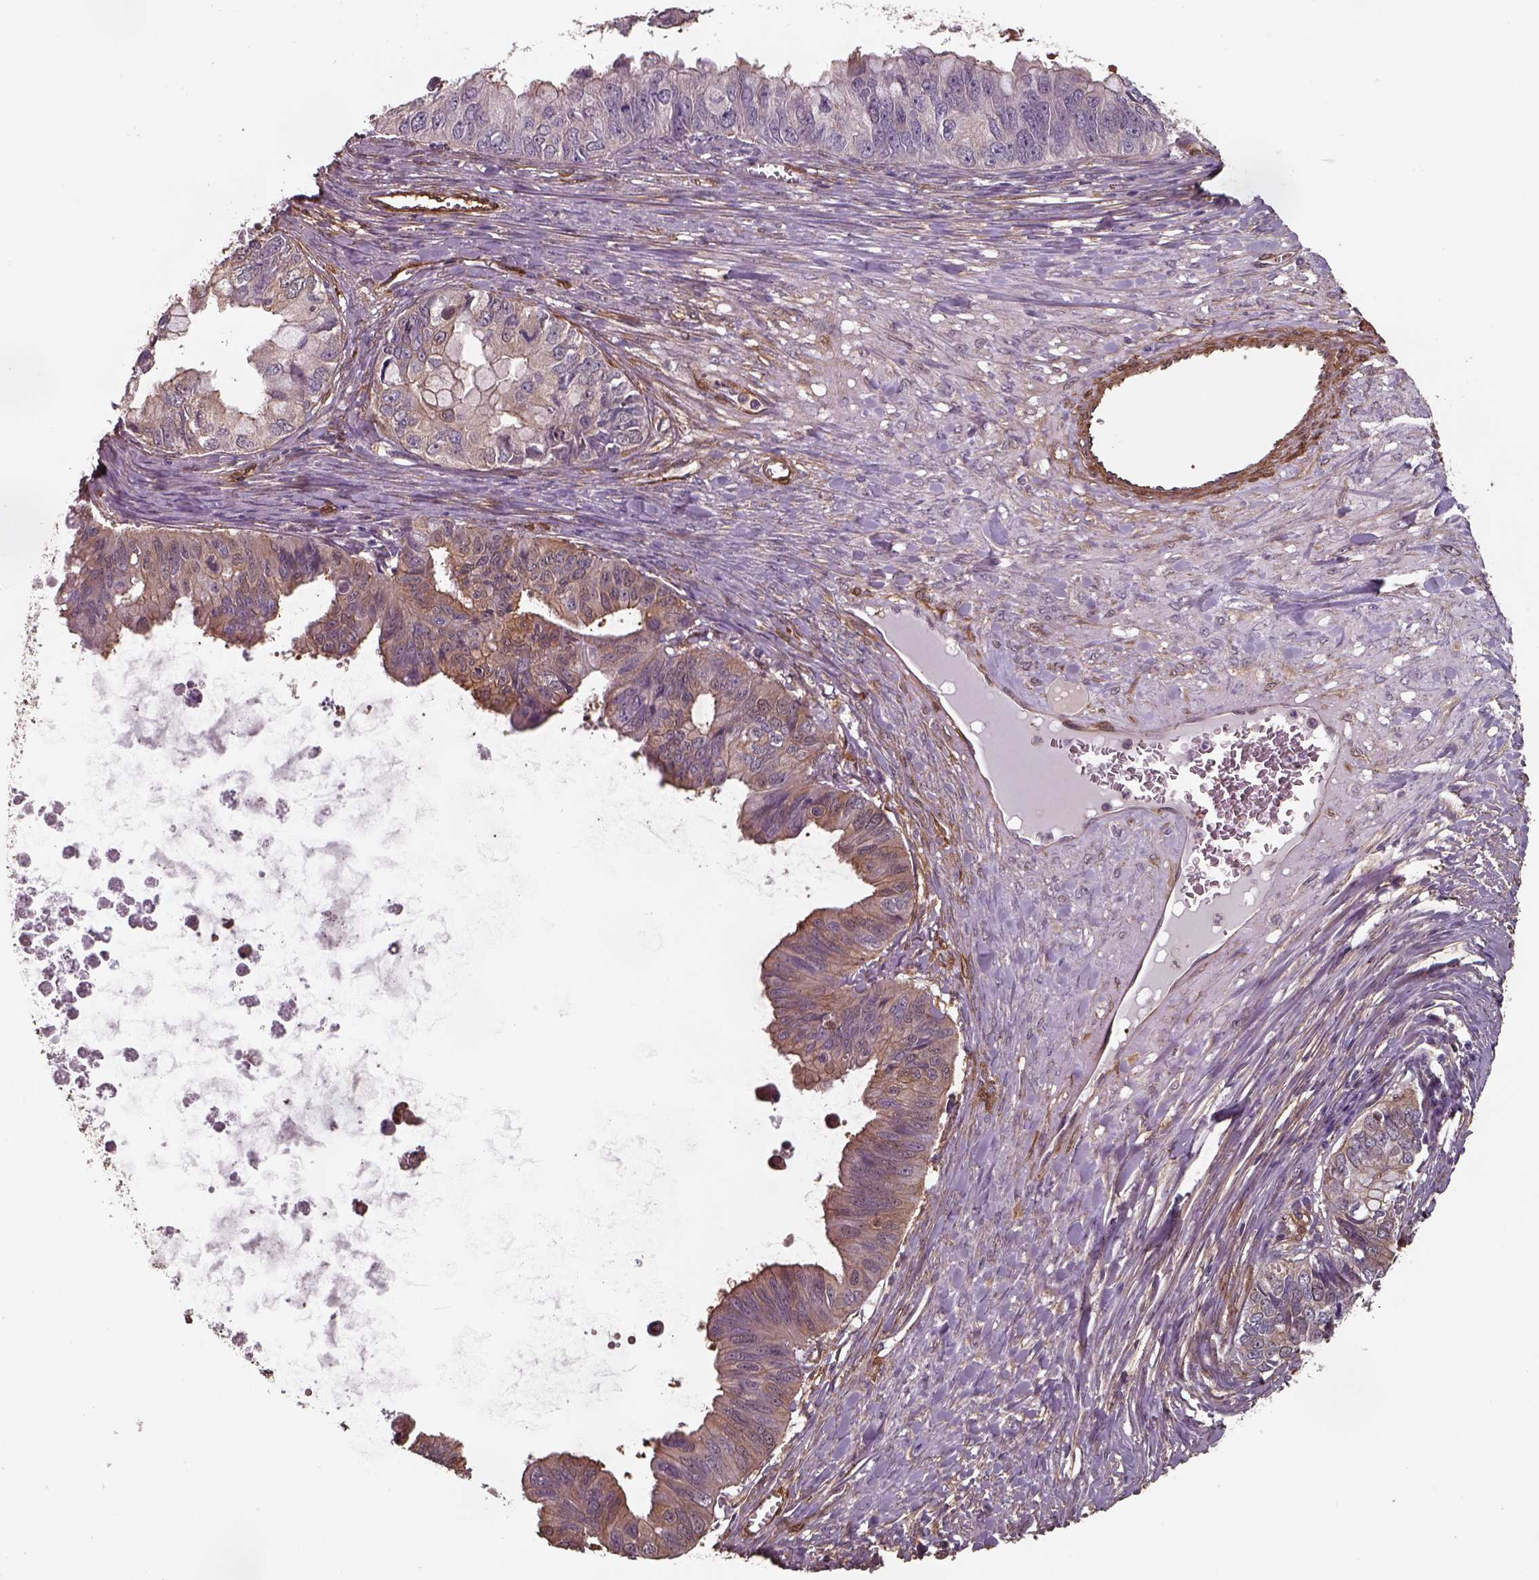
{"staining": {"intensity": "weak", "quantity": ">75%", "location": "cytoplasmic/membranous"}, "tissue": "ovarian cancer", "cell_type": "Tumor cells", "image_type": "cancer", "snomed": [{"axis": "morphology", "description": "Cystadenocarcinoma, mucinous, NOS"}, {"axis": "topography", "description": "Ovary"}], "caption": "High-power microscopy captured an immunohistochemistry (IHC) micrograph of ovarian cancer (mucinous cystadenocarcinoma), revealing weak cytoplasmic/membranous expression in about >75% of tumor cells. (DAB (3,3'-diaminobenzidine) = brown stain, brightfield microscopy at high magnification).", "gene": "ISYNA1", "patient": {"sex": "female", "age": 76}}